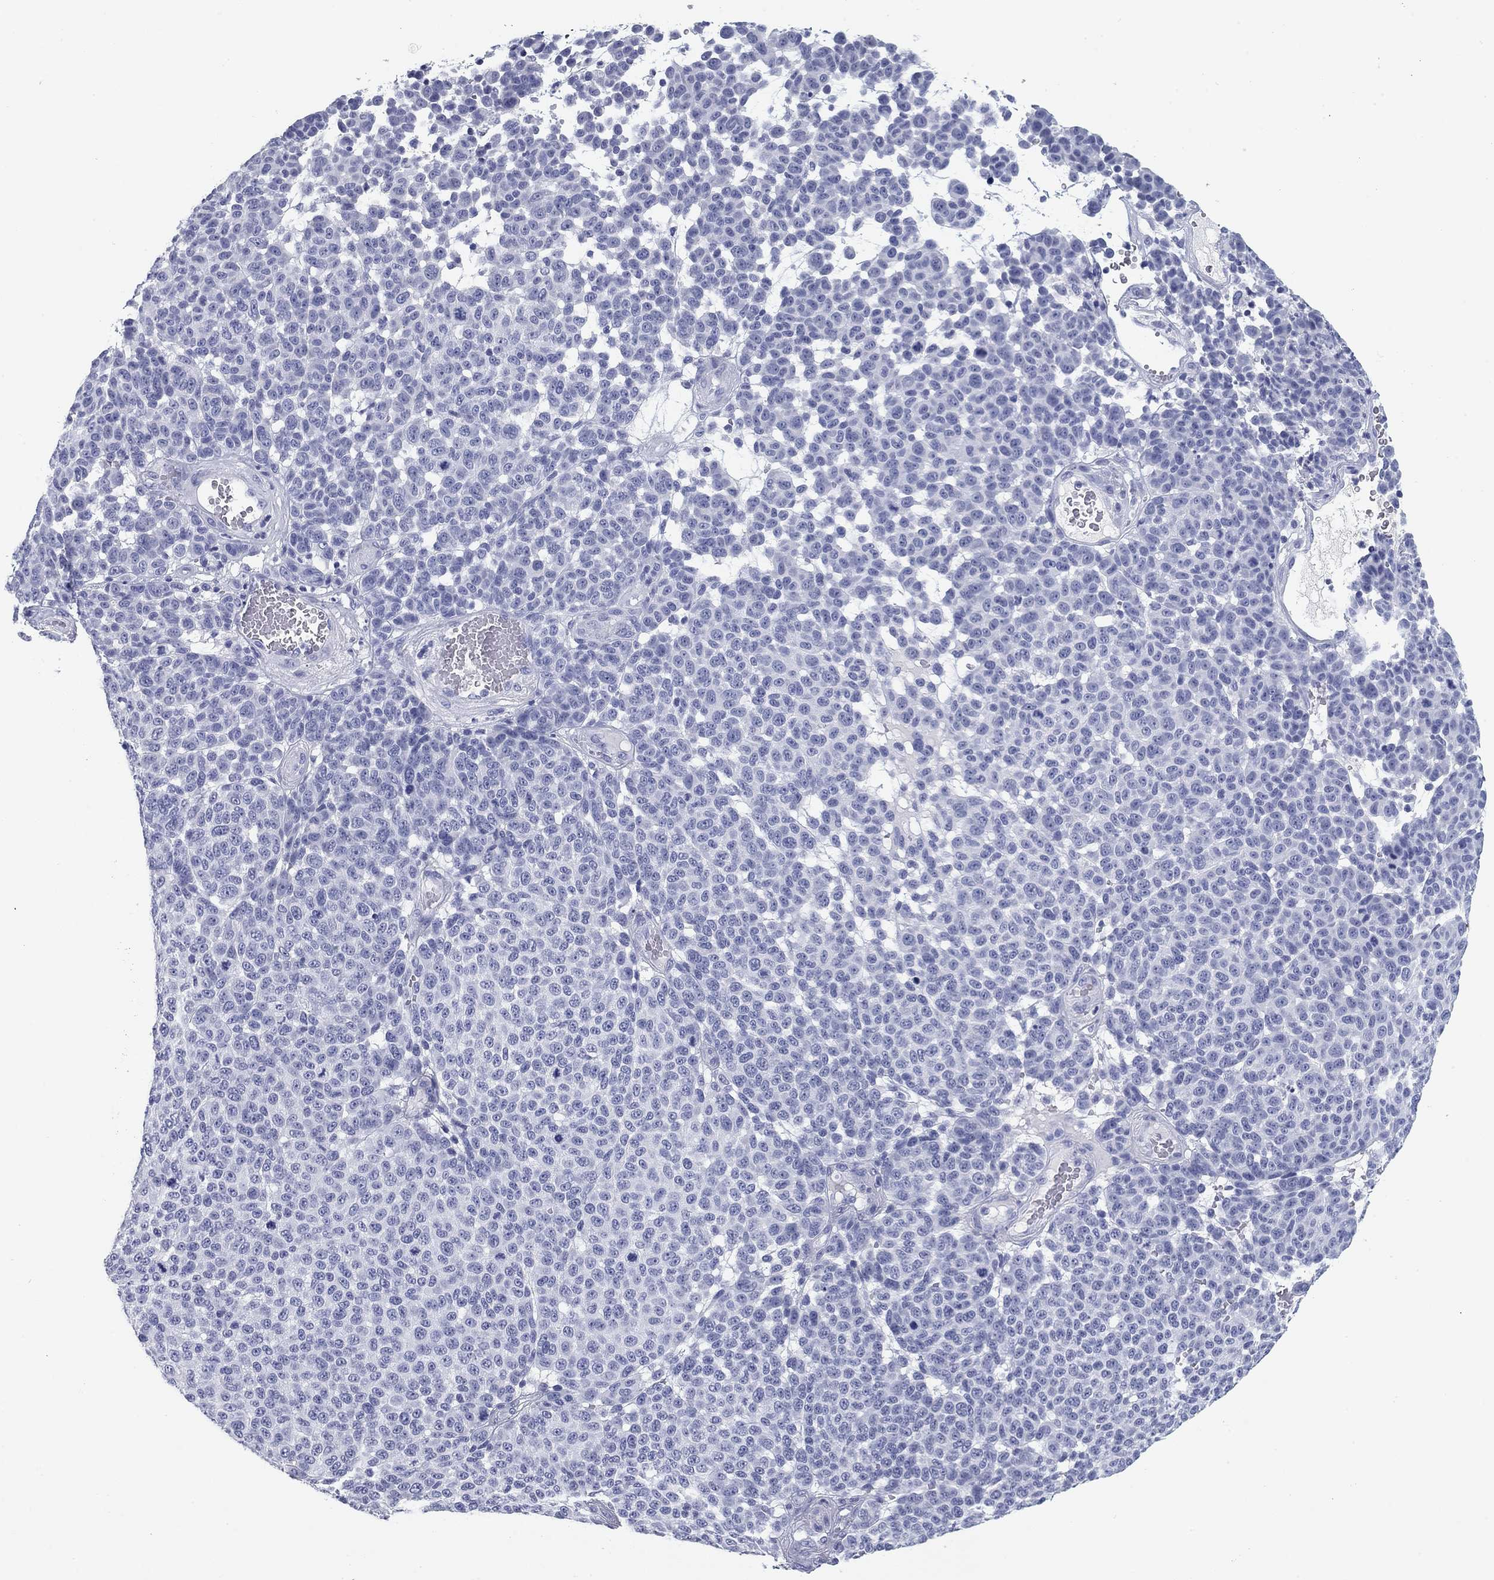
{"staining": {"intensity": "negative", "quantity": "none", "location": "none"}, "tissue": "melanoma", "cell_type": "Tumor cells", "image_type": "cancer", "snomed": [{"axis": "morphology", "description": "Malignant melanoma, NOS"}, {"axis": "topography", "description": "Skin"}], "caption": "This is an immunohistochemistry (IHC) histopathology image of human melanoma. There is no positivity in tumor cells.", "gene": "CD79B", "patient": {"sex": "male", "age": 59}}